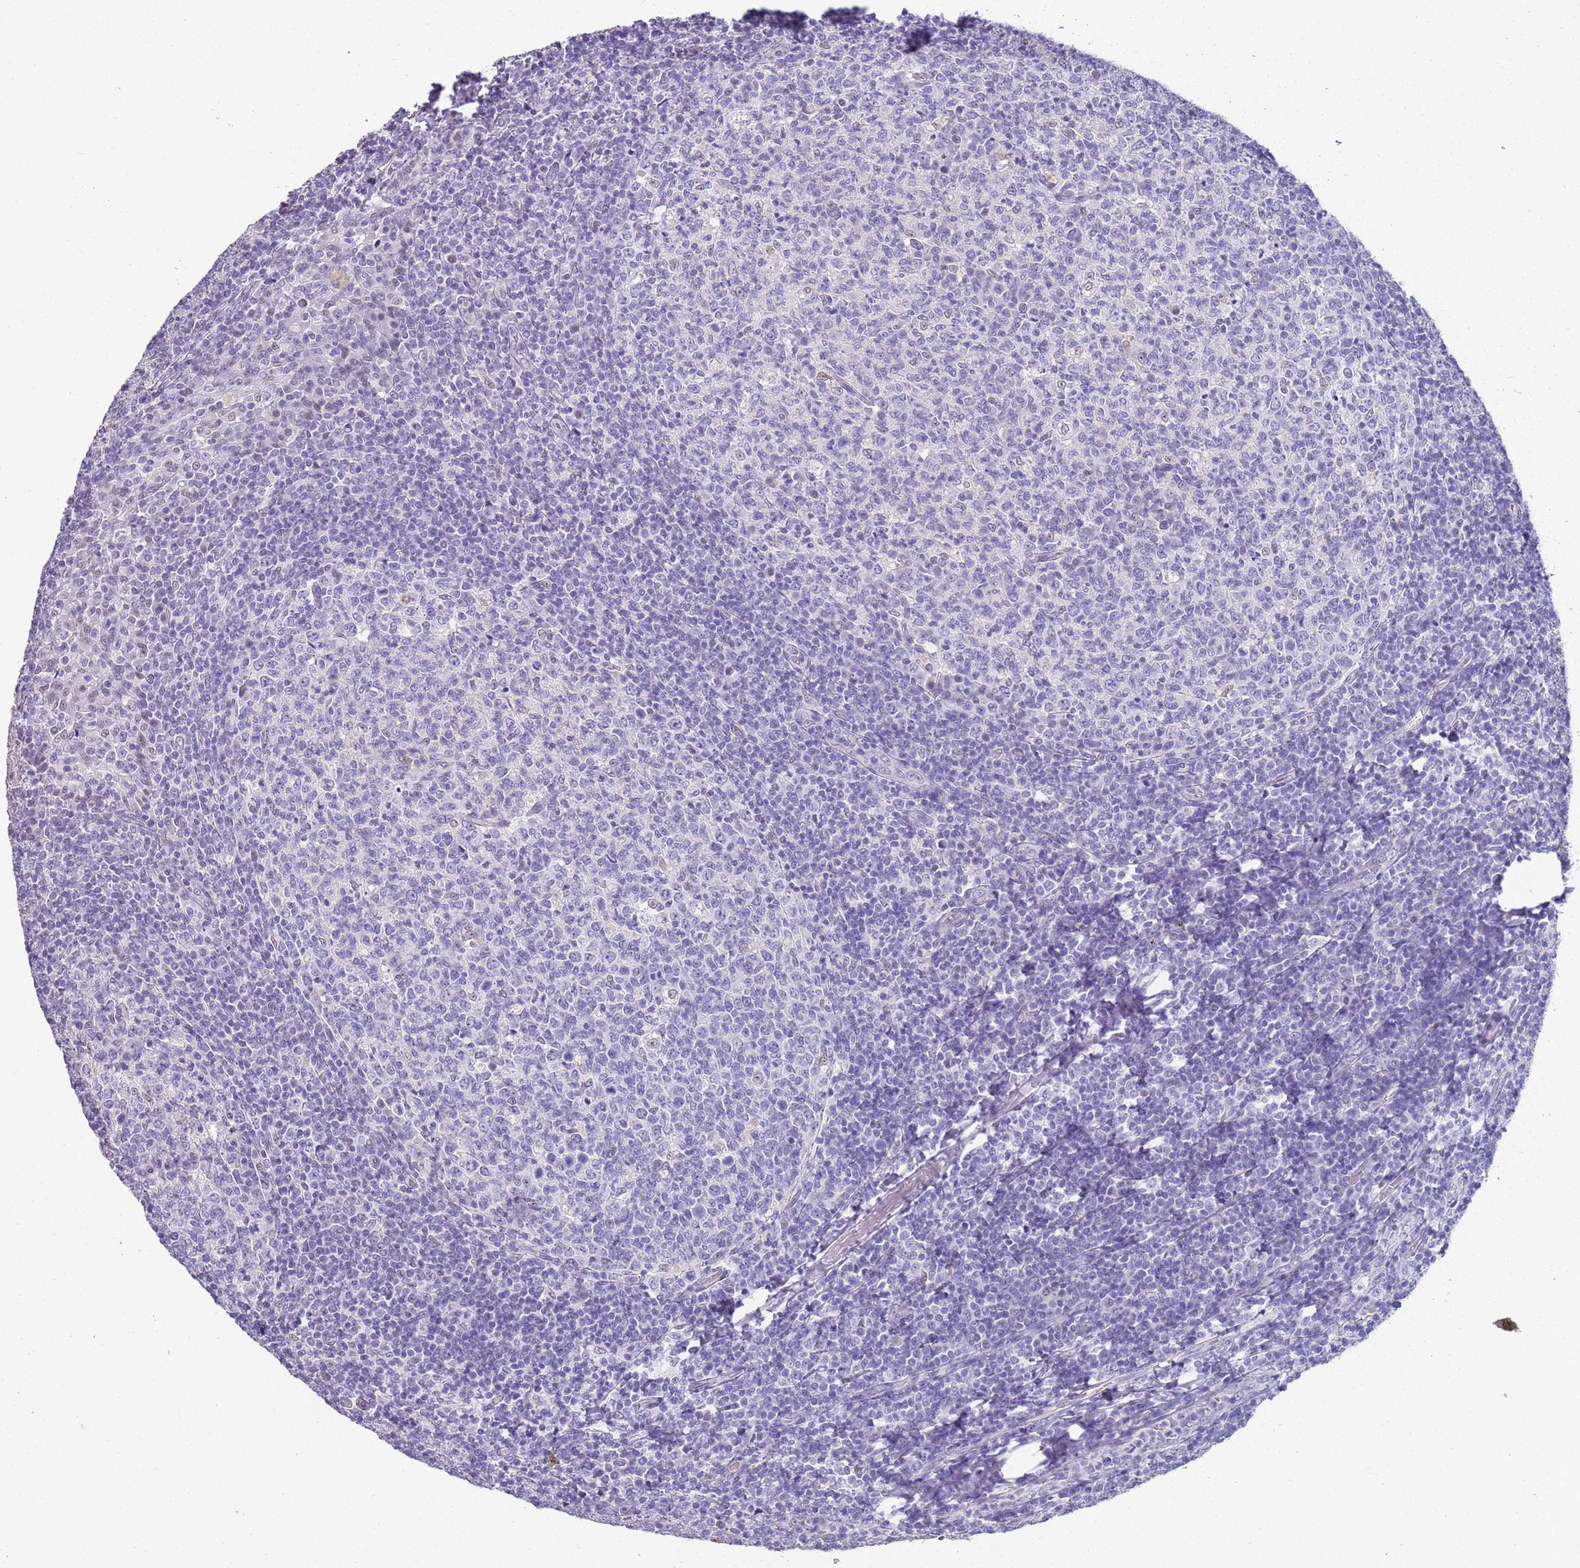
{"staining": {"intensity": "negative", "quantity": "none", "location": "none"}, "tissue": "tonsil", "cell_type": "Germinal center cells", "image_type": "normal", "snomed": [{"axis": "morphology", "description": "Normal tissue, NOS"}, {"axis": "topography", "description": "Tonsil"}], "caption": "Histopathology image shows no protein positivity in germinal center cells of normal tonsil.", "gene": "CTRC", "patient": {"sex": "female", "age": 19}}